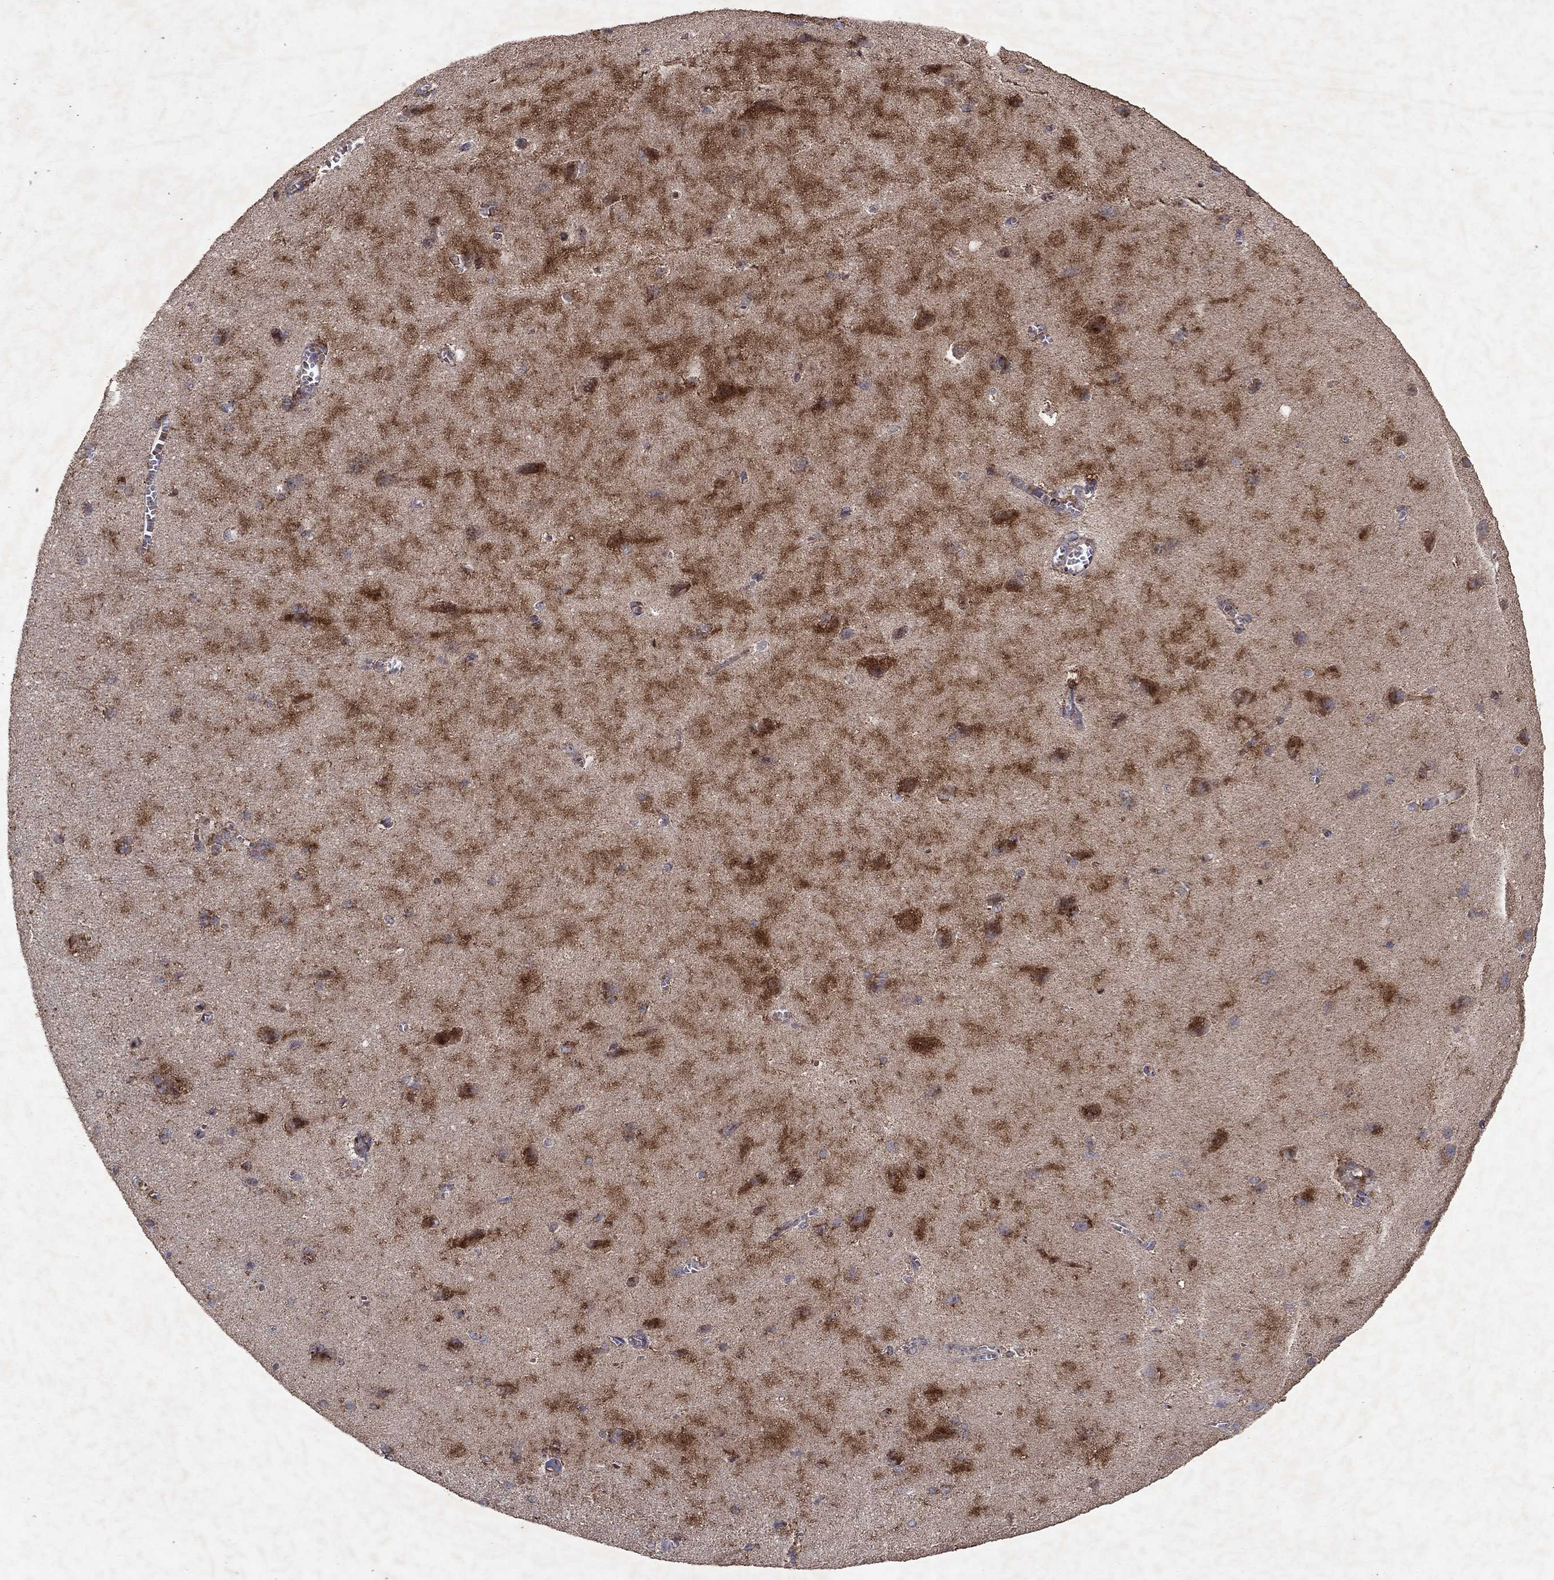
{"staining": {"intensity": "negative", "quantity": "none", "location": "none"}, "tissue": "cerebral cortex", "cell_type": "Endothelial cells", "image_type": "normal", "snomed": [{"axis": "morphology", "description": "Normal tissue, NOS"}, {"axis": "topography", "description": "Cerebral cortex"}], "caption": "Immunohistochemistry (IHC) histopathology image of unremarkable cerebral cortex stained for a protein (brown), which reveals no staining in endothelial cells.", "gene": "PYROXD2", "patient": {"sex": "male", "age": 37}}